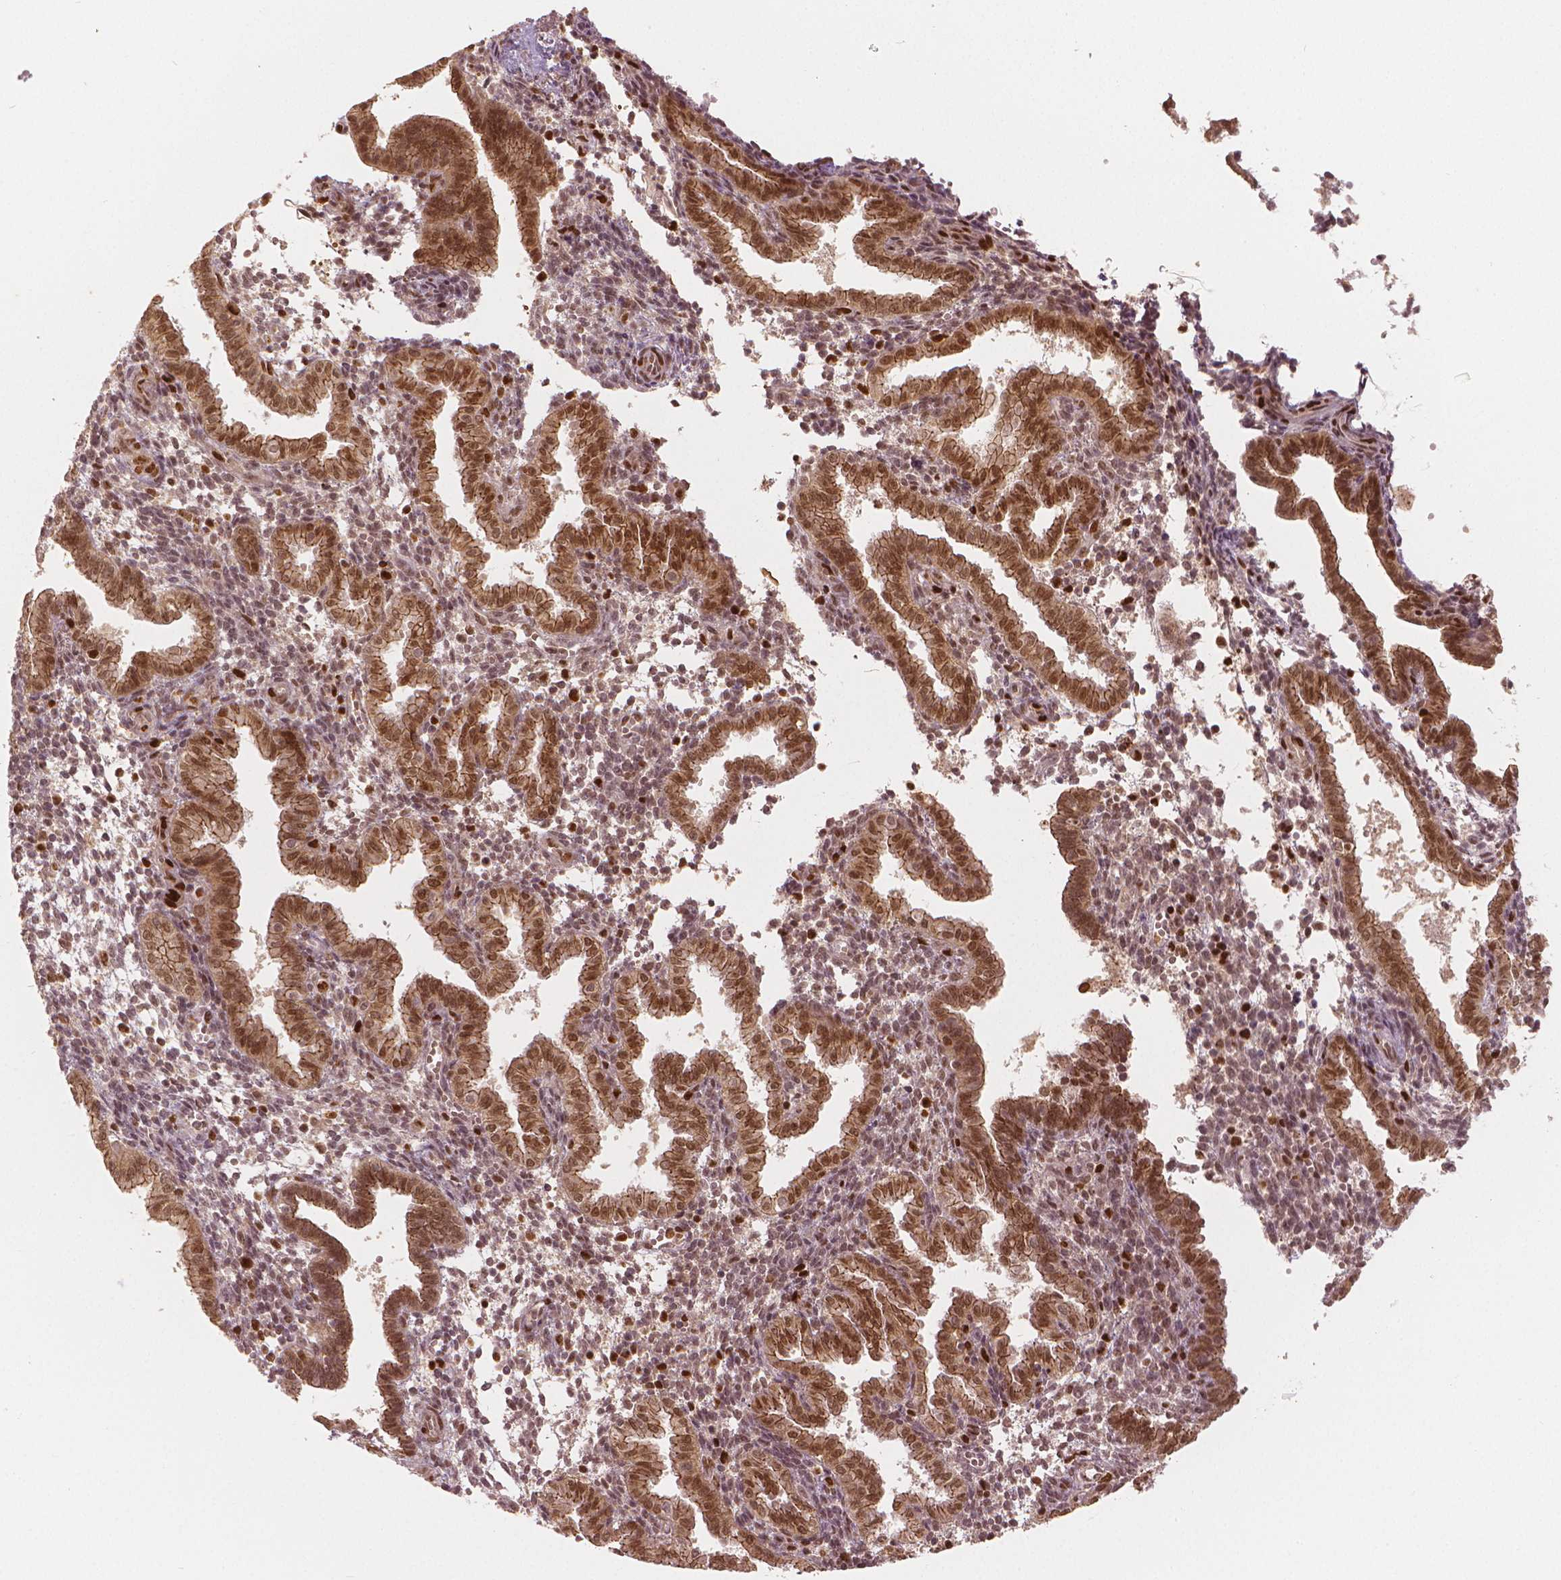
{"staining": {"intensity": "strong", "quantity": "<25%", "location": "nuclear"}, "tissue": "endometrium", "cell_type": "Cells in endometrial stroma", "image_type": "normal", "snomed": [{"axis": "morphology", "description": "Normal tissue, NOS"}, {"axis": "topography", "description": "Endometrium"}], "caption": "Strong nuclear staining is identified in approximately <25% of cells in endometrial stroma in benign endometrium.", "gene": "NSD2", "patient": {"sex": "female", "age": 37}}